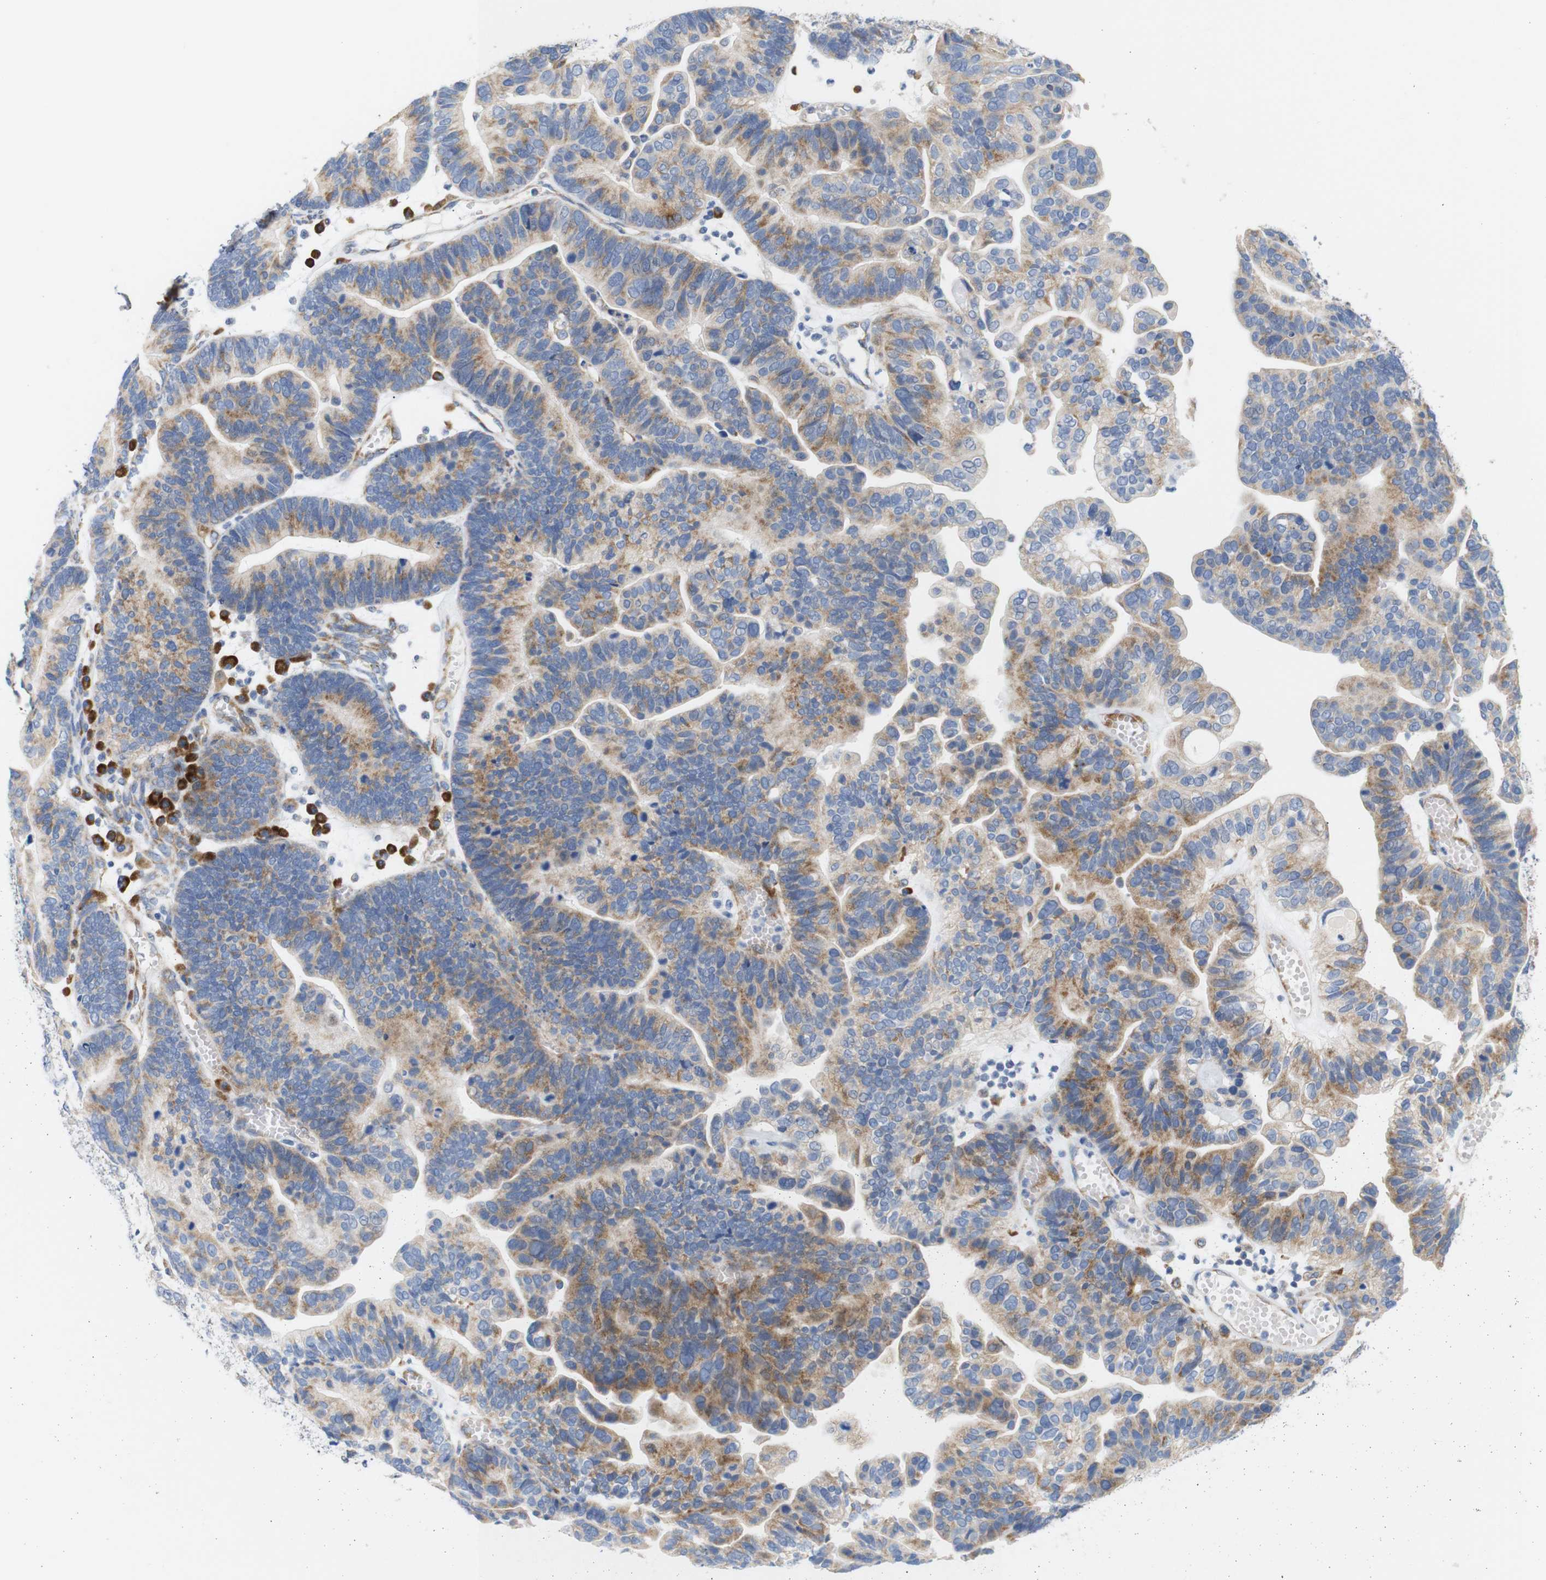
{"staining": {"intensity": "moderate", "quantity": ">75%", "location": "cytoplasmic/membranous"}, "tissue": "ovarian cancer", "cell_type": "Tumor cells", "image_type": "cancer", "snomed": [{"axis": "morphology", "description": "Cystadenocarcinoma, serous, NOS"}, {"axis": "topography", "description": "Ovary"}], "caption": "Immunohistochemical staining of ovarian serous cystadenocarcinoma displays moderate cytoplasmic/membranous protein positivity in about >75% of tumor cells. The protein is stained brown, and the nuclei are stained in blue (DAB (3,3'-diaminobenzidine) IHC with brightfield microscopy, high magnification).", "gene": "TRIM5", "patient": {"sex": "female", "age": 56}}